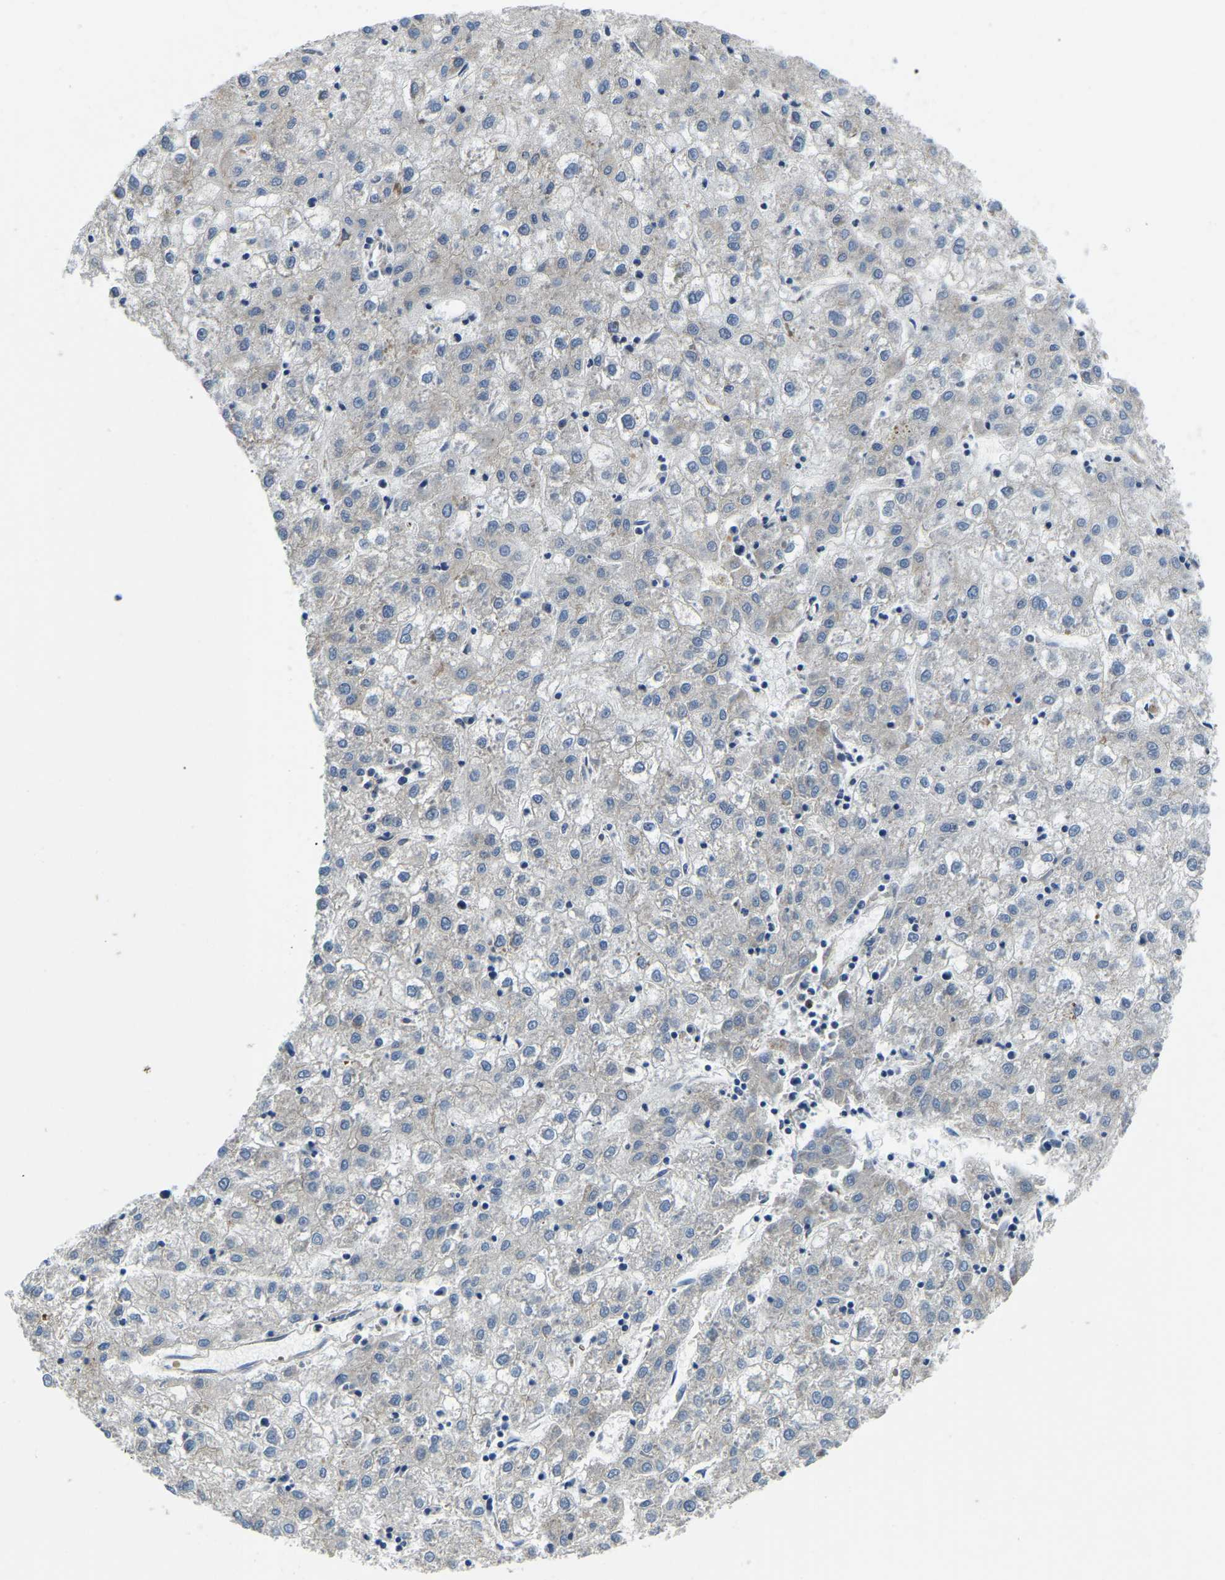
{"staining": {"intensity": "negative", "quantity": "none", "location": "none"}, "tissue": "liver cancer", "cell_type": "Tumor cells", "image_type": "cancer", "snomed": [{"axis": "morphology", "description": "Carcinoma, Hepatocellular, NOS"}, {"axis": "topography", "description": "Liver"}], "caption": "Photomicrograph shows no significant protein positivity in tumor cells of liver cancer.", "gene": "LIAS", "patient": {"sex": "male", "age": 72}}